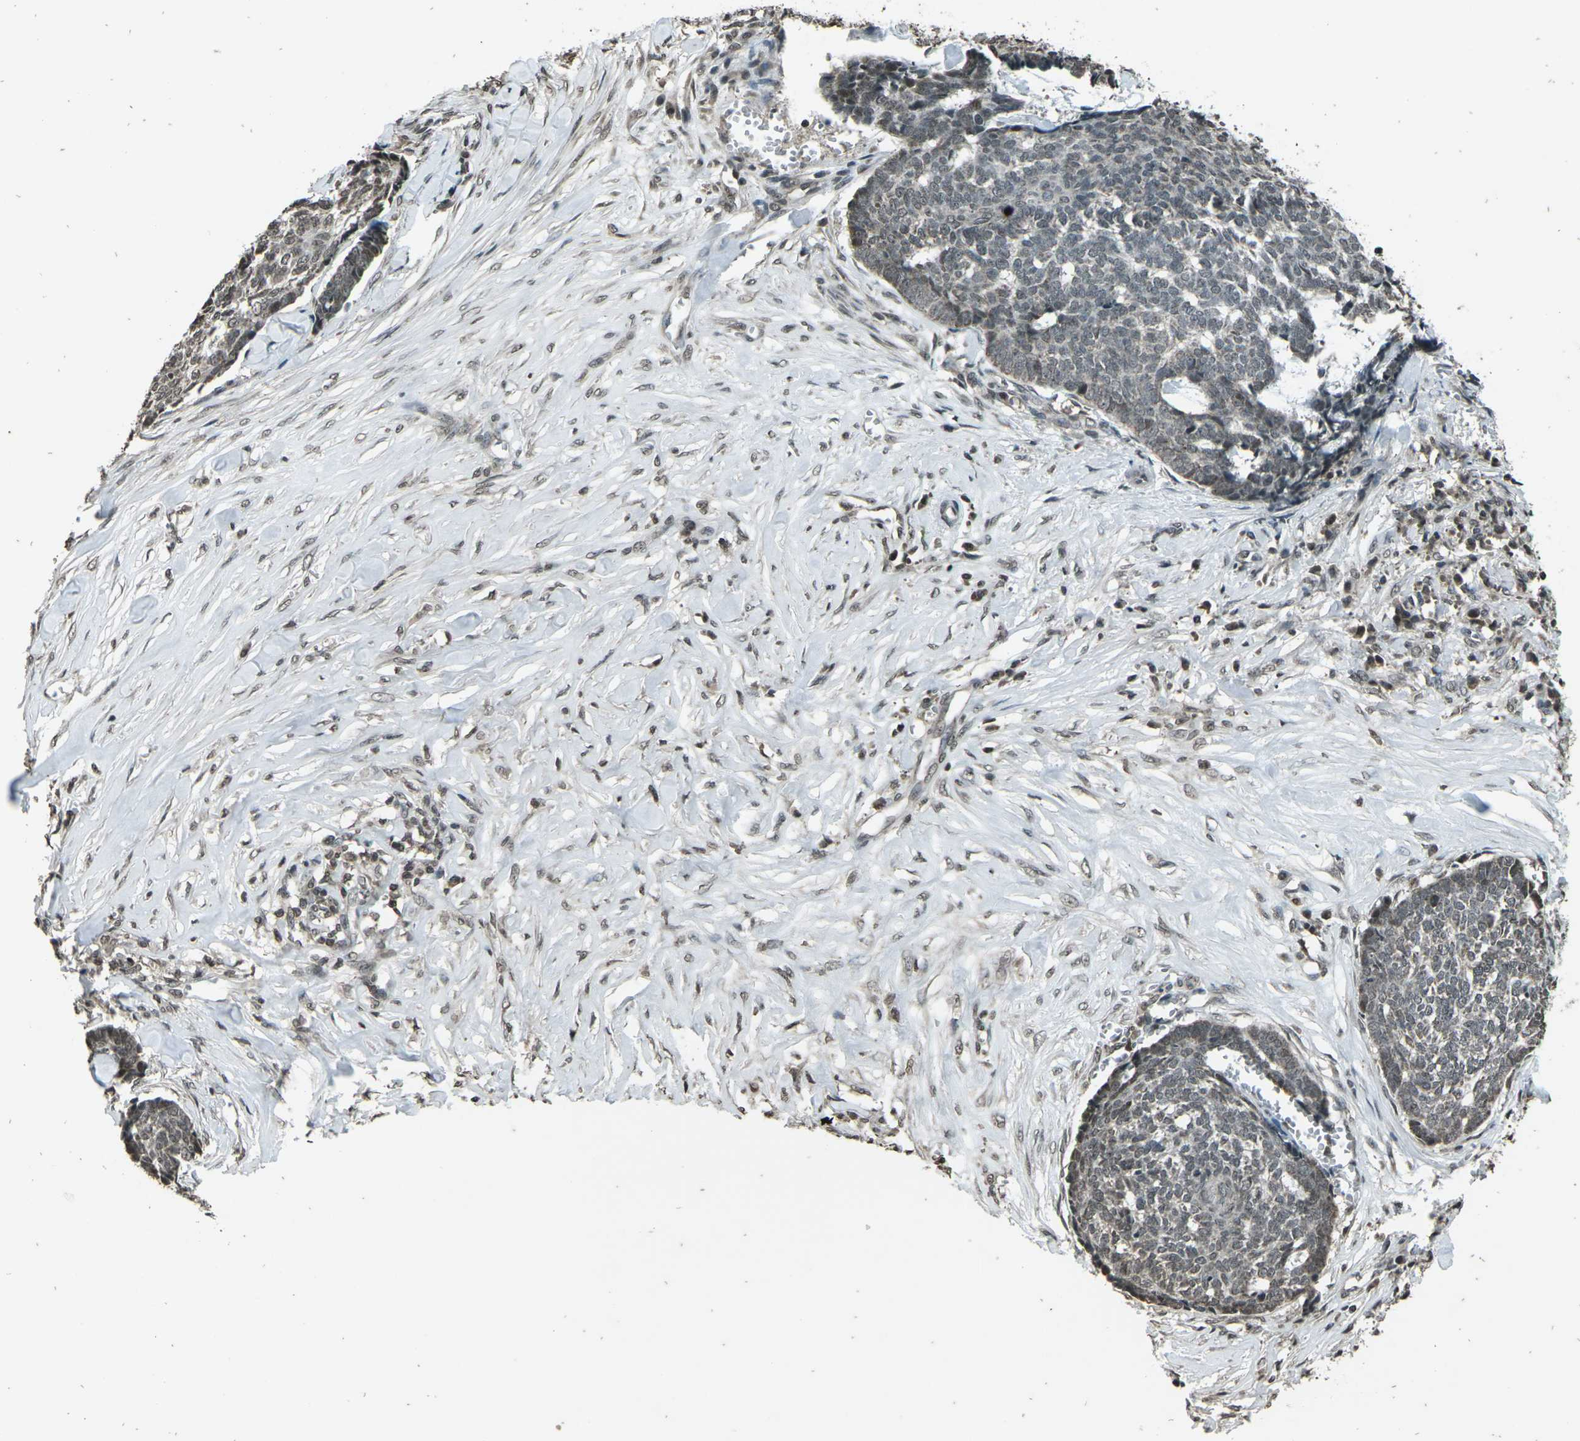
{"staining": {"intensity": "weak", "quantity": "<25%", "location": "nuclear"}, "tissue": "skin cancer", "cell_type": "Tumor cells", "image_type": "cancer", "snomed": [{"axis": "morphology", "description": "Basal cell carcinoma"}, {"axis": "topography", "description": "Skin"}], "caption": "This is an immunohistochemistry (IHC) photomicrograph of human skin basal cell carcinoma. There is no positivity in tumor cells.", "gene": "PRPF8", "patient": {"sex": "male", "age": 84}}